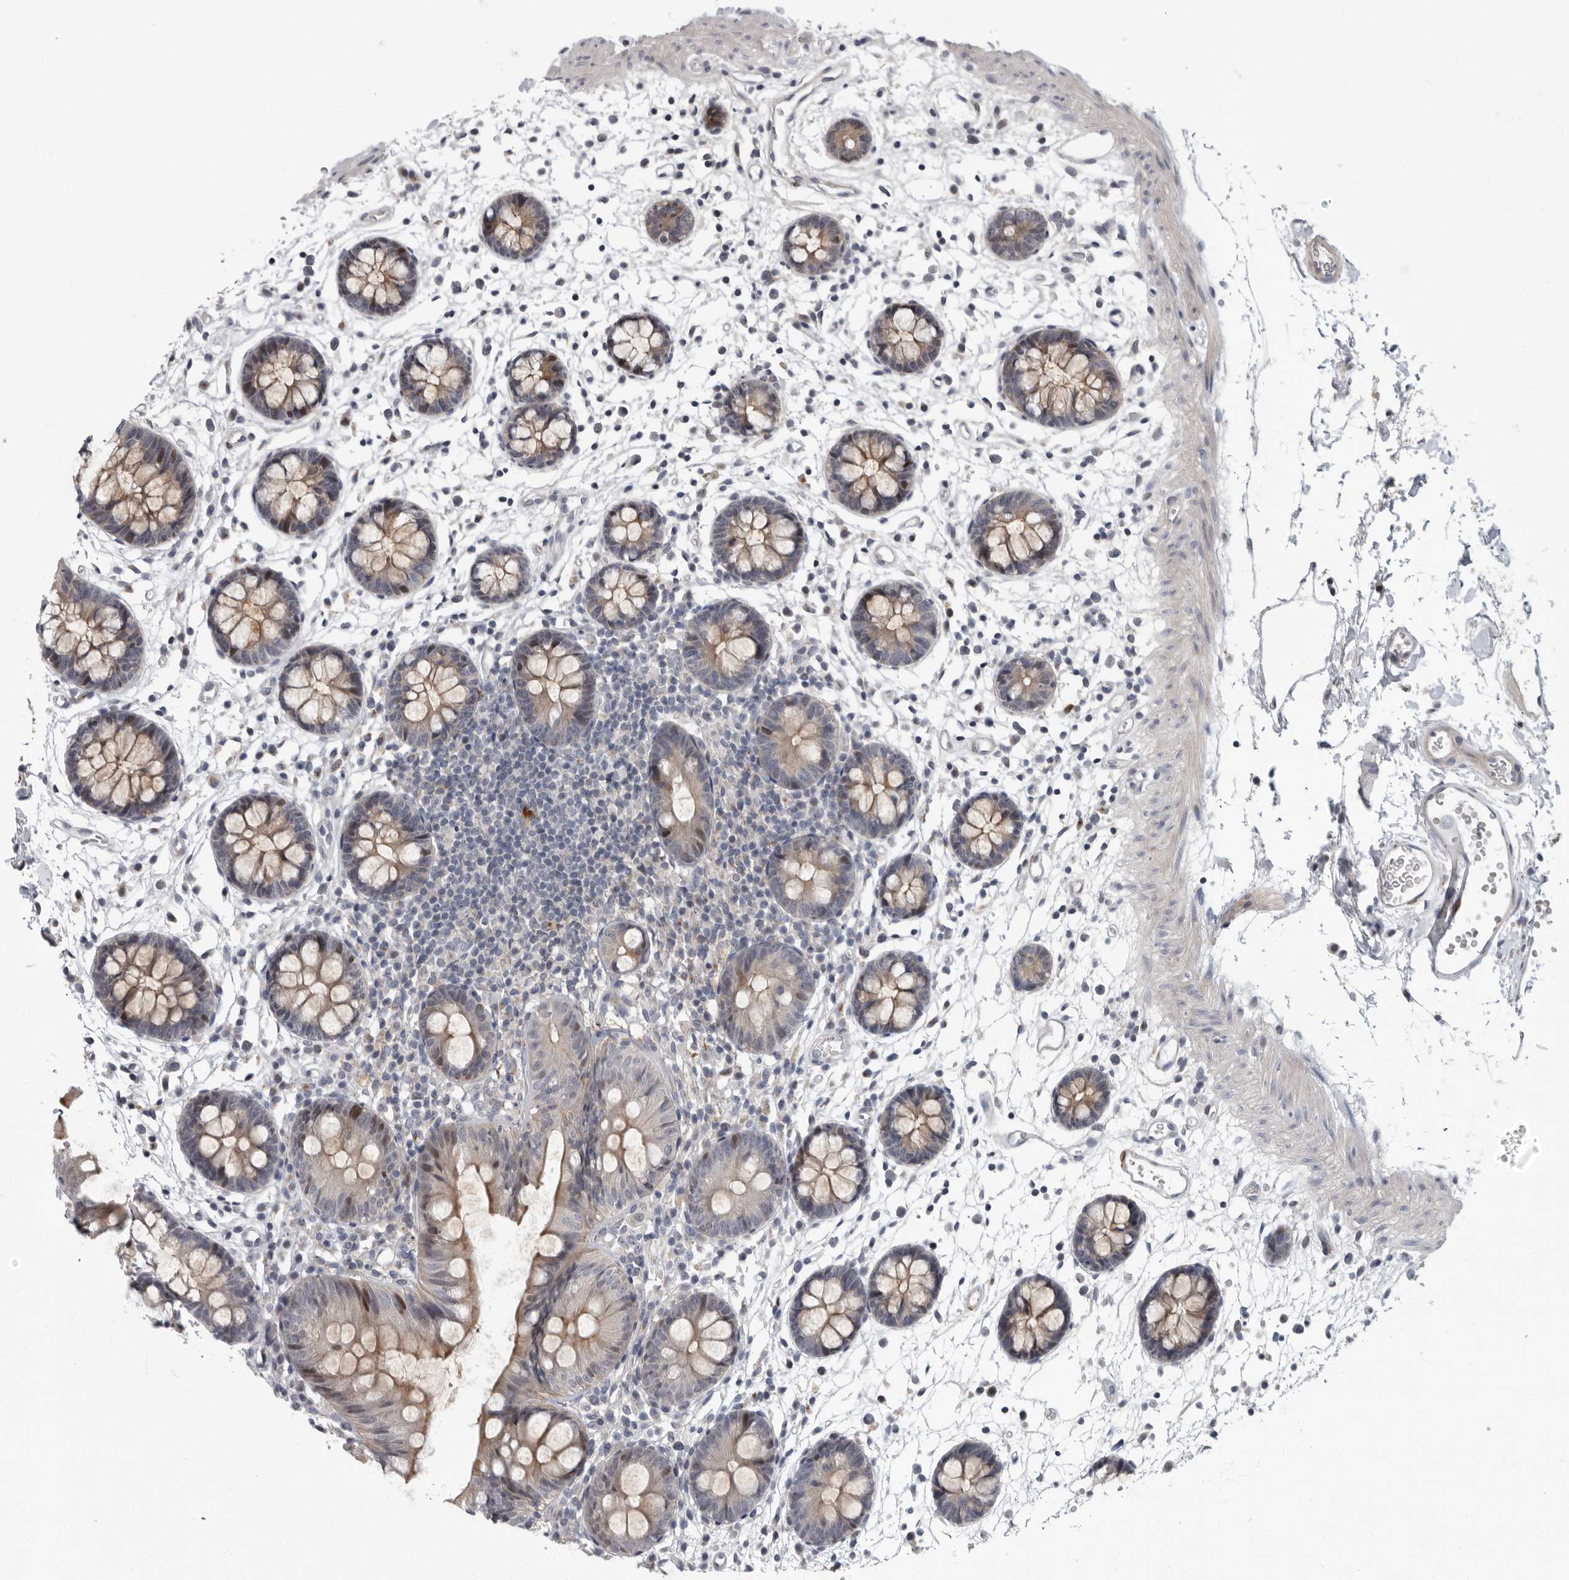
{"staining": {"intensity": "weak", "quantity": ">75%", "location": "cytoplasmic/membranous"}, "tissue": "colon", "cell_type": "Endothelial cells", "image_type": "normal", "snomed": [{"axis": "morphology", "description": "Normal tissue, NOS"}, {"axis": "topography", "description": "Colon"}], "caption": "Brown immunohistochemical staining in benign colon exhibits weak cytoplasmic/membranous positivity in about >75% of endothelial cells.", "gene": "PDE7A", "patient": {"sex": "male", "age": 56}}